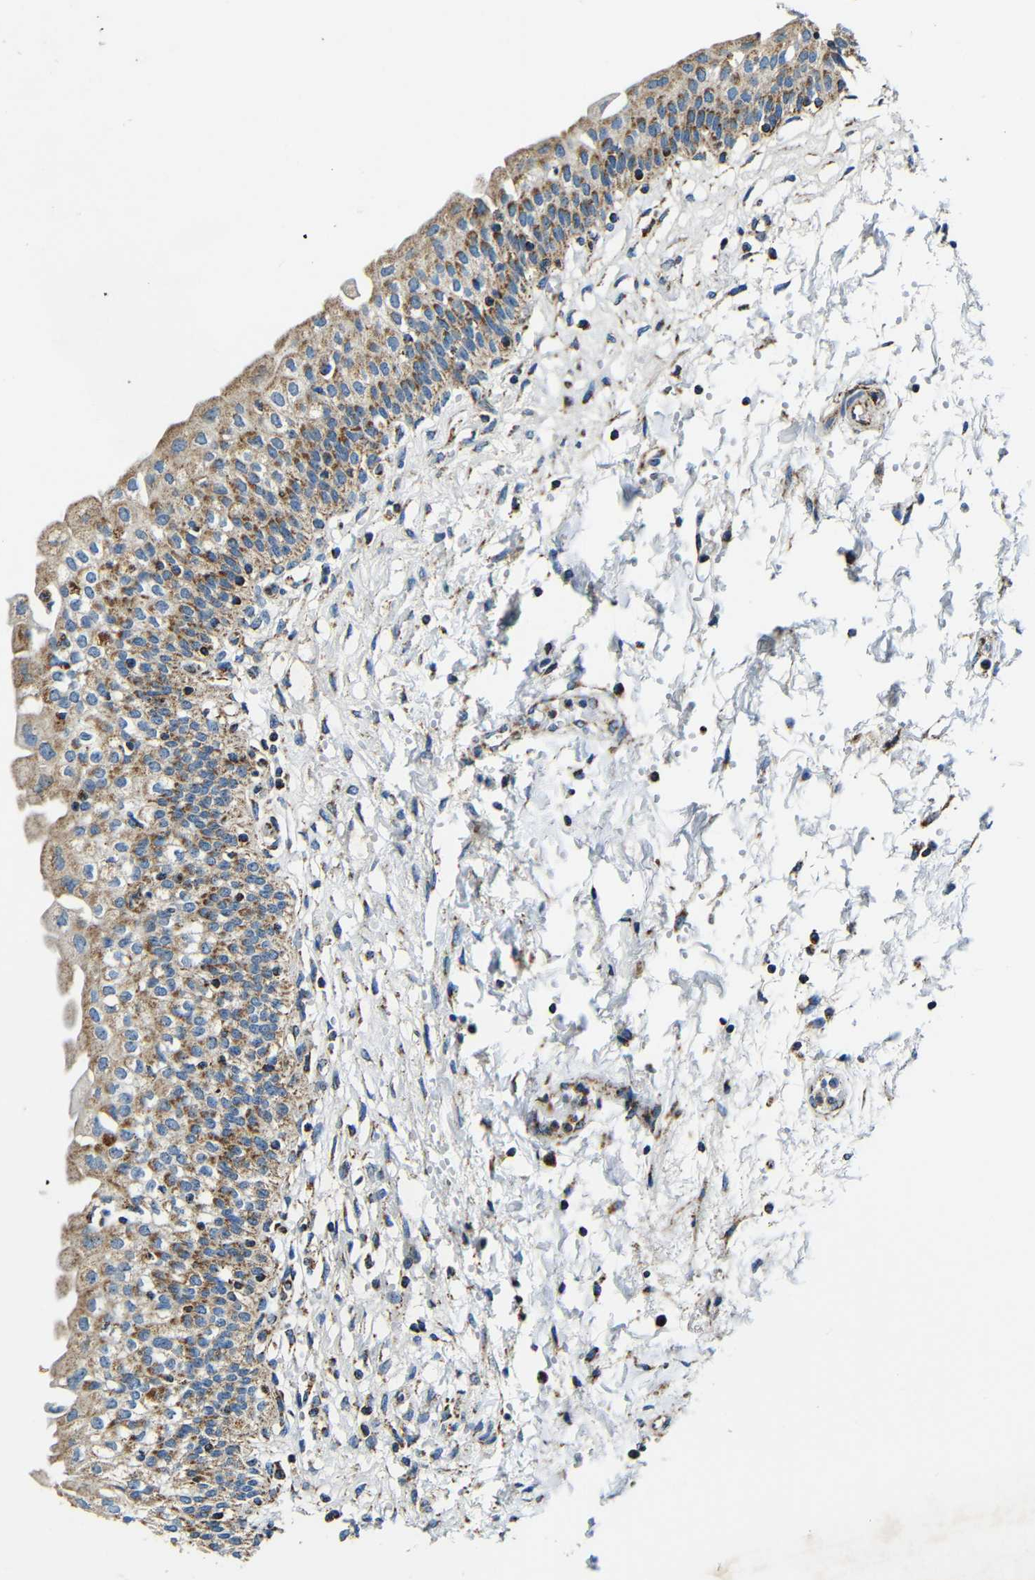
{"staining": {"intensity": "moderate", "quantity": ">75%", "location": "cytoplasmic/membranous"}, "tissue": "urinary bladder", "cell_type": "Urothelial cells", "image_type": "normal", "snomed": [{"axis": "morphology", "description": "Normal tissue, NOS"}, {"axis": "topography", "description": "Urinary bladder"}], "caption": "Immunohistochemistry of benign human urinary bladder shows medium levels of moderate cytoplasmic/membranous positivity in approximately >75% of urothelial cells. The protein is stained brown, and the nuclei are stained in blue (DAB (3,3'-diaminobenzidine) IHC with brightfield microscopy, high magnification).", "gene": "GALNT18", "patient": {"sex": "male", "age": 55}}